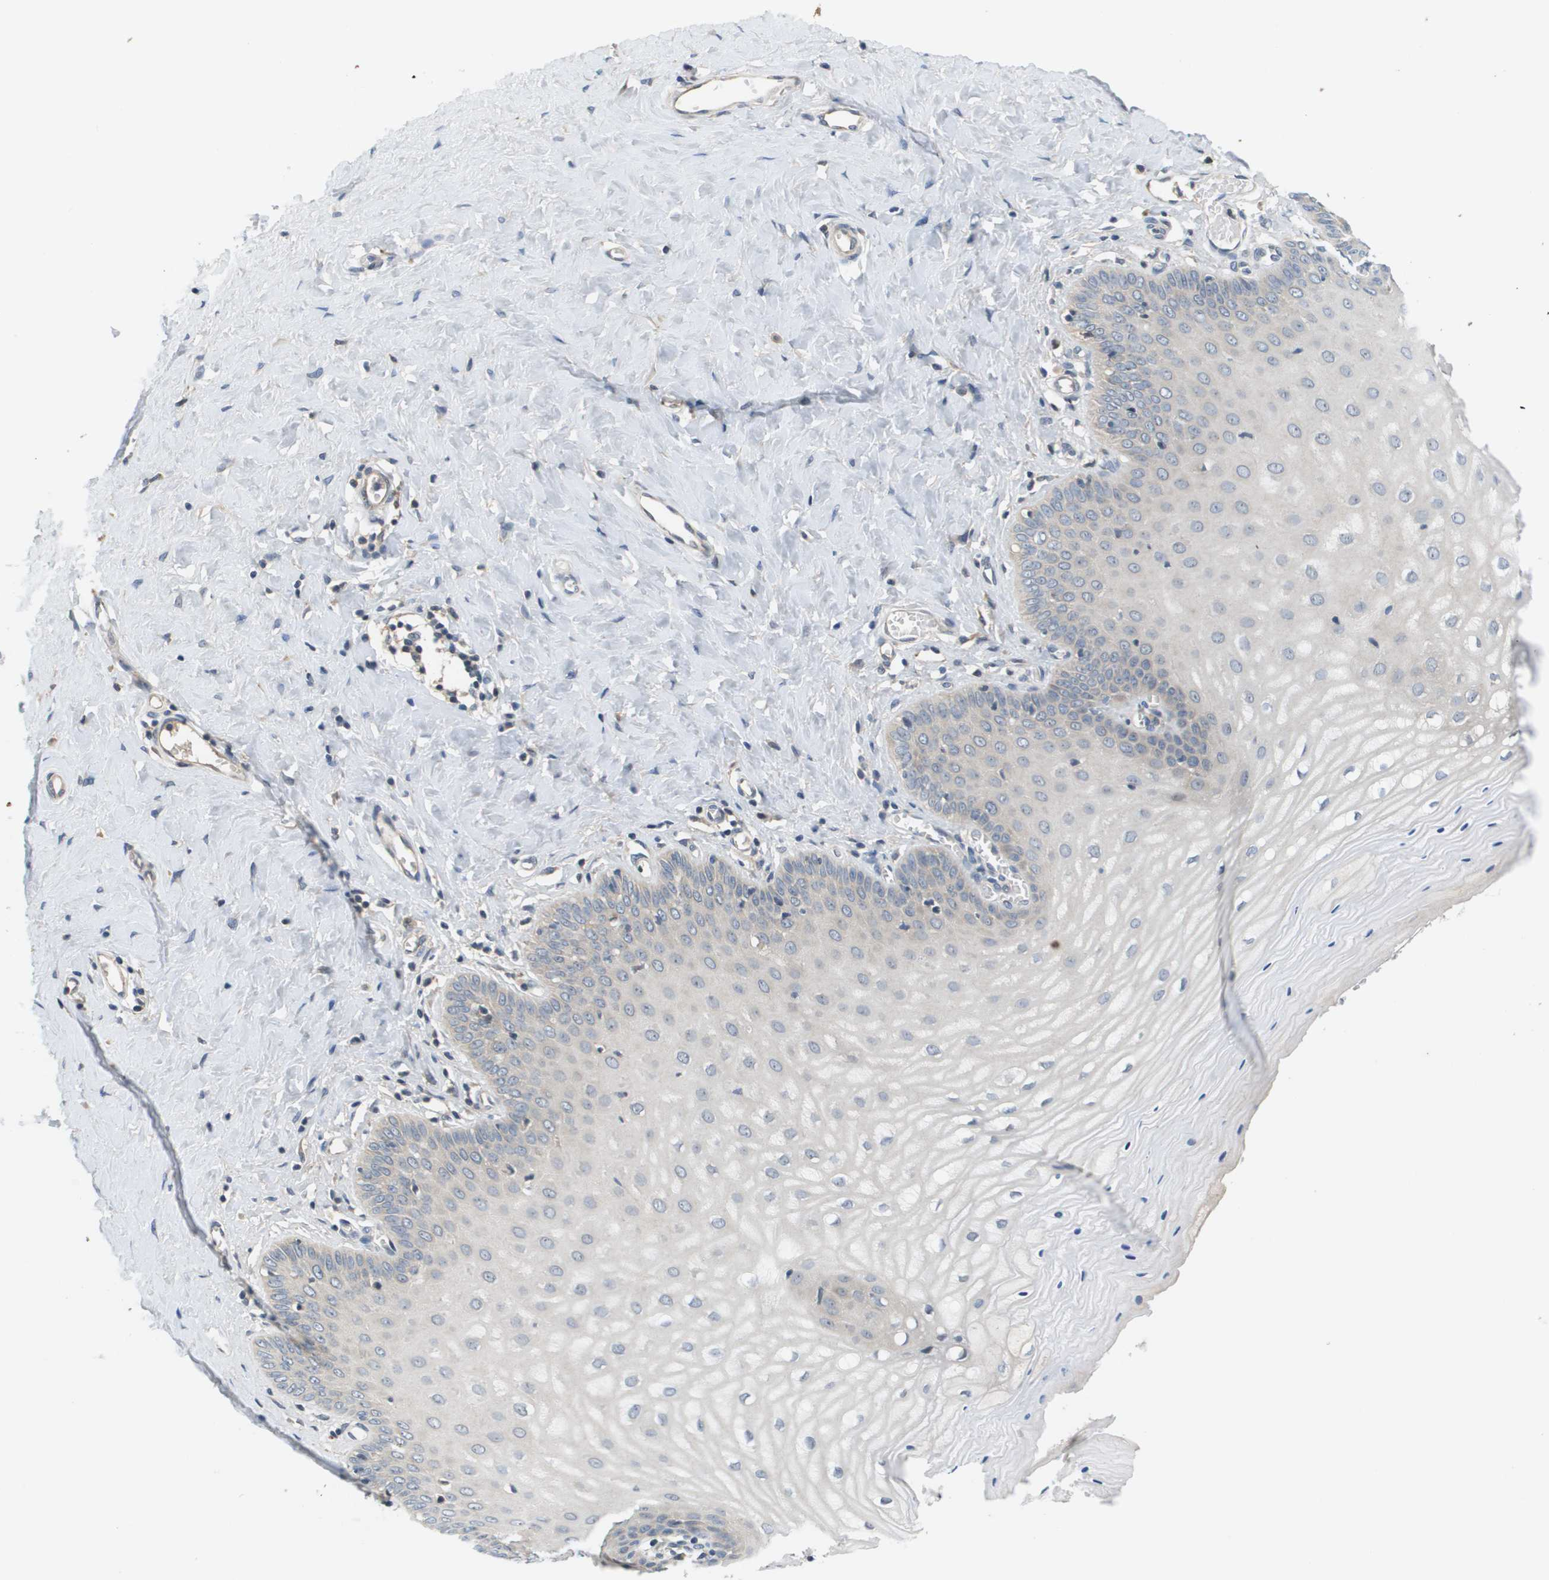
{"staining": {"intensity": "weak", "quantity": "<25%", "location": "cytoplasmic/membranous"}, "tissue": "cervix", "cell_type": "Glandular cells", "image_type": "normal", "snomed": [{"axis": "morphology", "description": "Normal tissue, NOS"}, {"axis": "topography", "description": "Cervix"}], "caption": "Glandular cells show no significant protein staining in benign cervix. (DAB (3,3'-diaminobenzidine) immunohistochemistry (IHC) with hematoxylin counter stain).", "gene": "SLC25A20", "patient": {"sex": "female", "age": 55}}